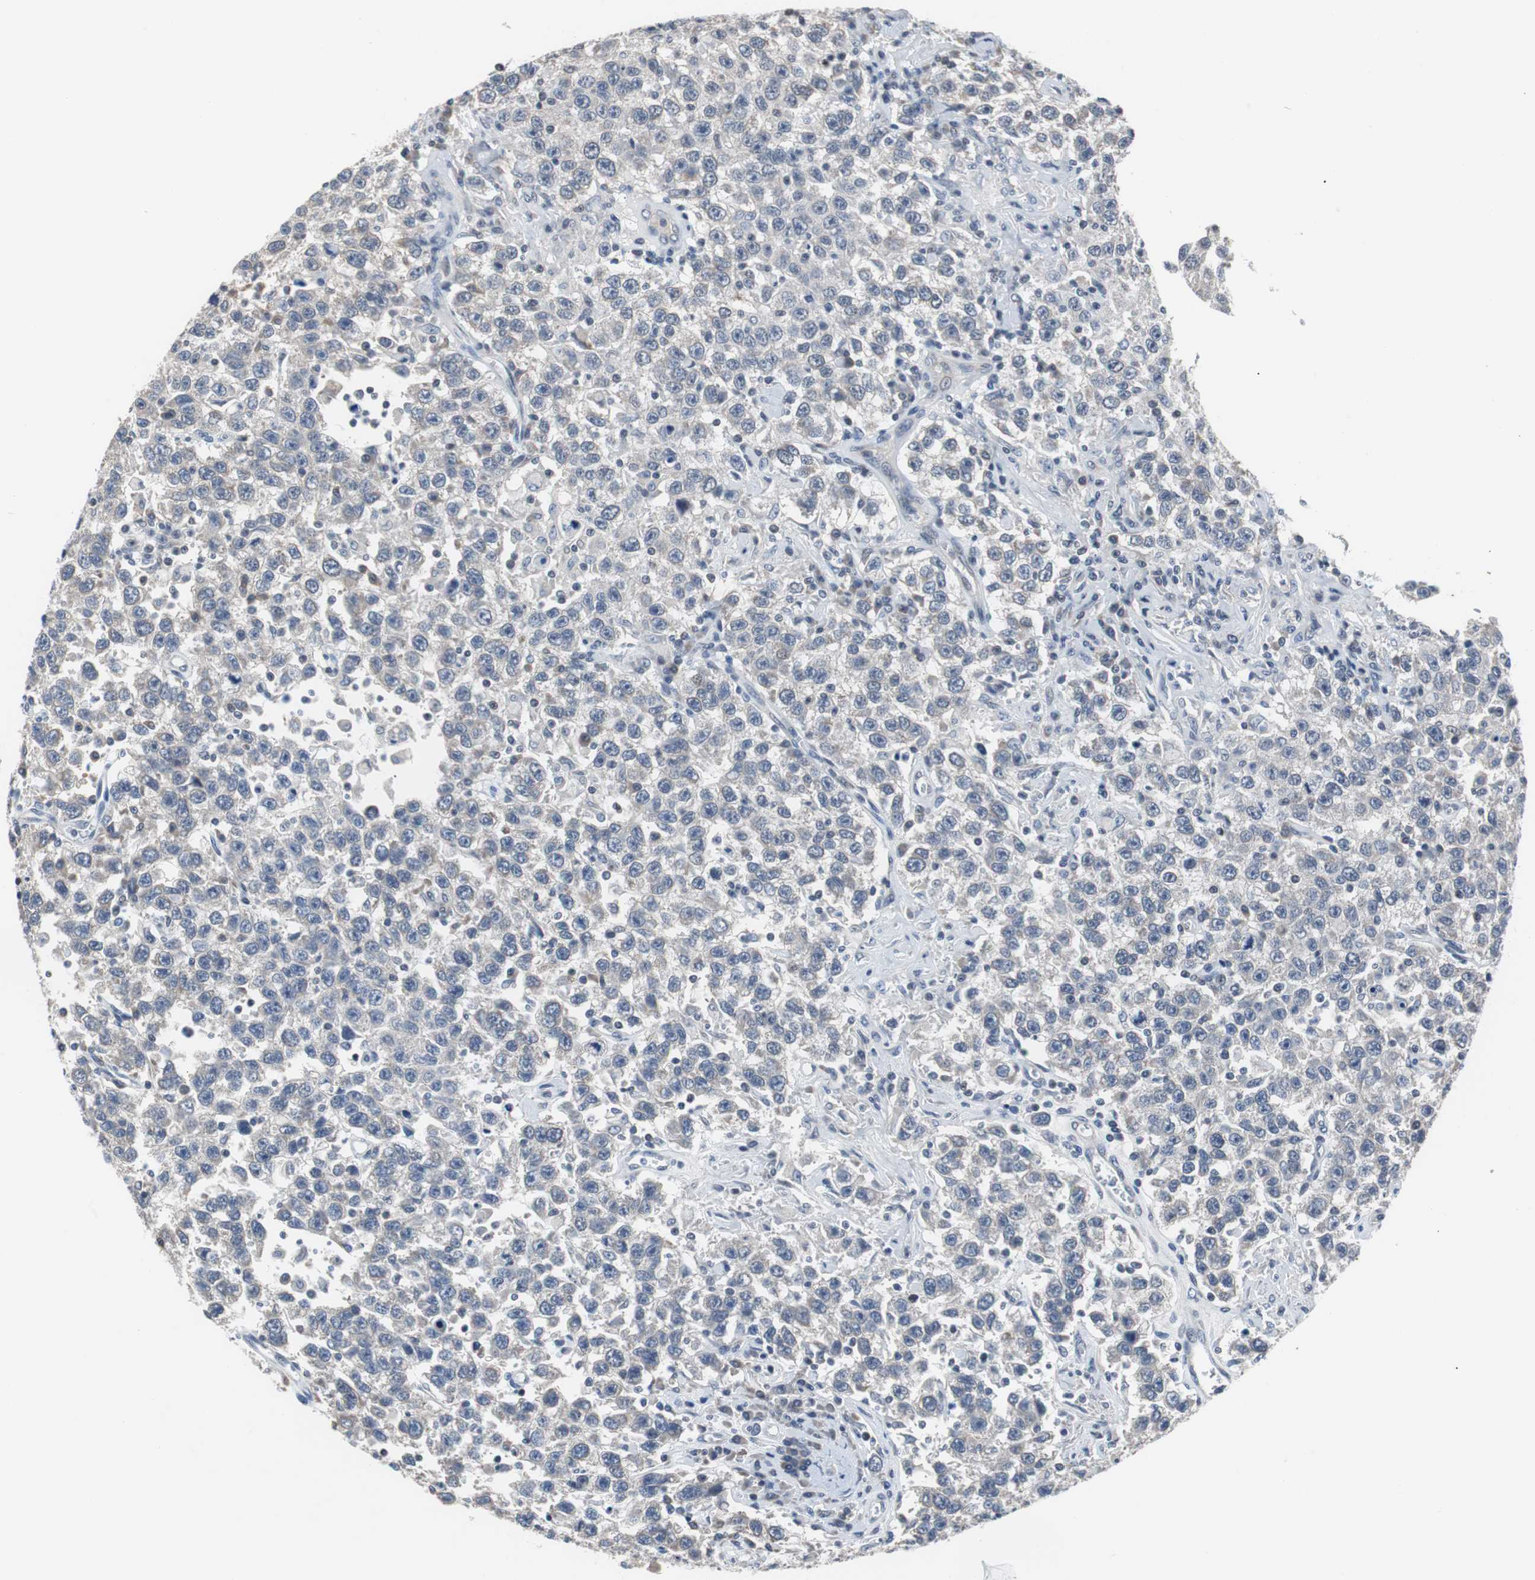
{"staining": {"intensity": "weak", "quantity": "<25%", "location": "cytoplasmic/membranous"}, "tissue": "testis cancer", "cell_type": "Tumor cells", "image_type": "cancer", "snomed": [{"axis": "morphology", "description": "Seminoma, NOS"}, {"axis": "topography", "description": "Testis"}], "caption": "Testis cancer (seminoma) was stained to show a protein in brown. There is no significant expression in tumor cells. (Stains: DAB (3,3'-diaminobenzidine) immunohistochemistry (IHC) with hematoxylin counter stain, Microscopy: brightfield microscopy at high magnification).", "gene": "TP63", "patient": {"sex": "male", "age": 41}}